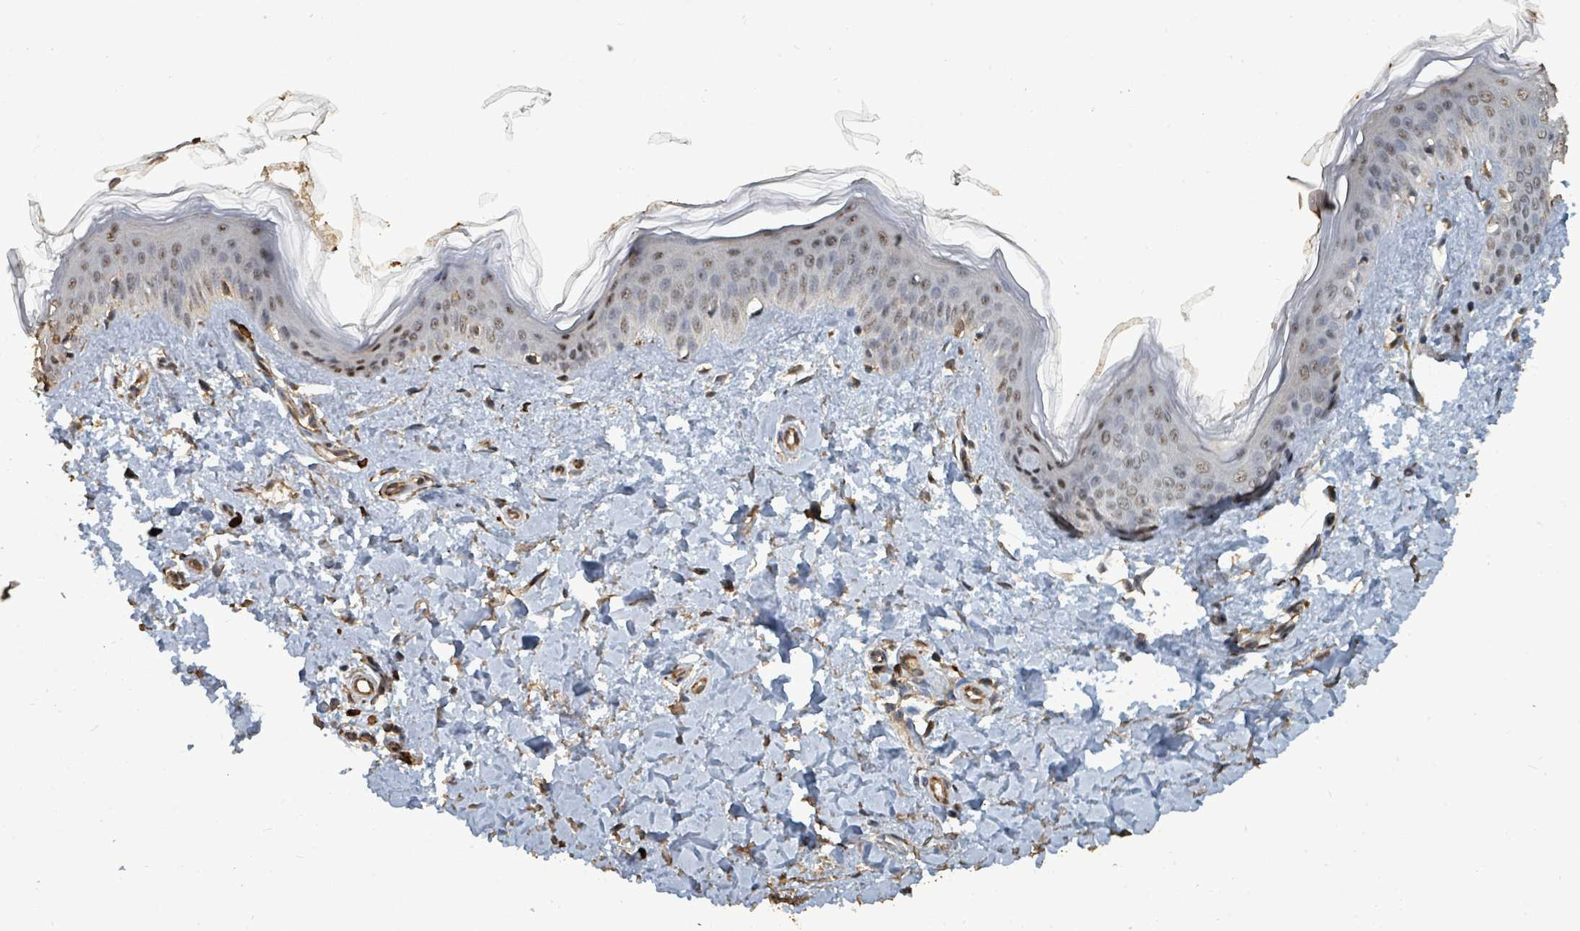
{"staining": {"intensity": "moderate", "quantity": "25%-75%", "location": "cytoplasmic/membranous"}, "tissue": "skin", "cell_type": "Fibroblasts", "image_type": "normal", "snomed": [{"axis": "morphology", "description": "Normal tissue, NOS"}, {"axis": "topography", "description": "Skin"}], "caption": "Brown immunohistochemical staining in normal human skin demonstrates moderate cytoplasmic/membranous expression in about 25%-75% of fibroblasts.", "gene": "C6orf52", "patient": {"sex": "female", "age": 41}}